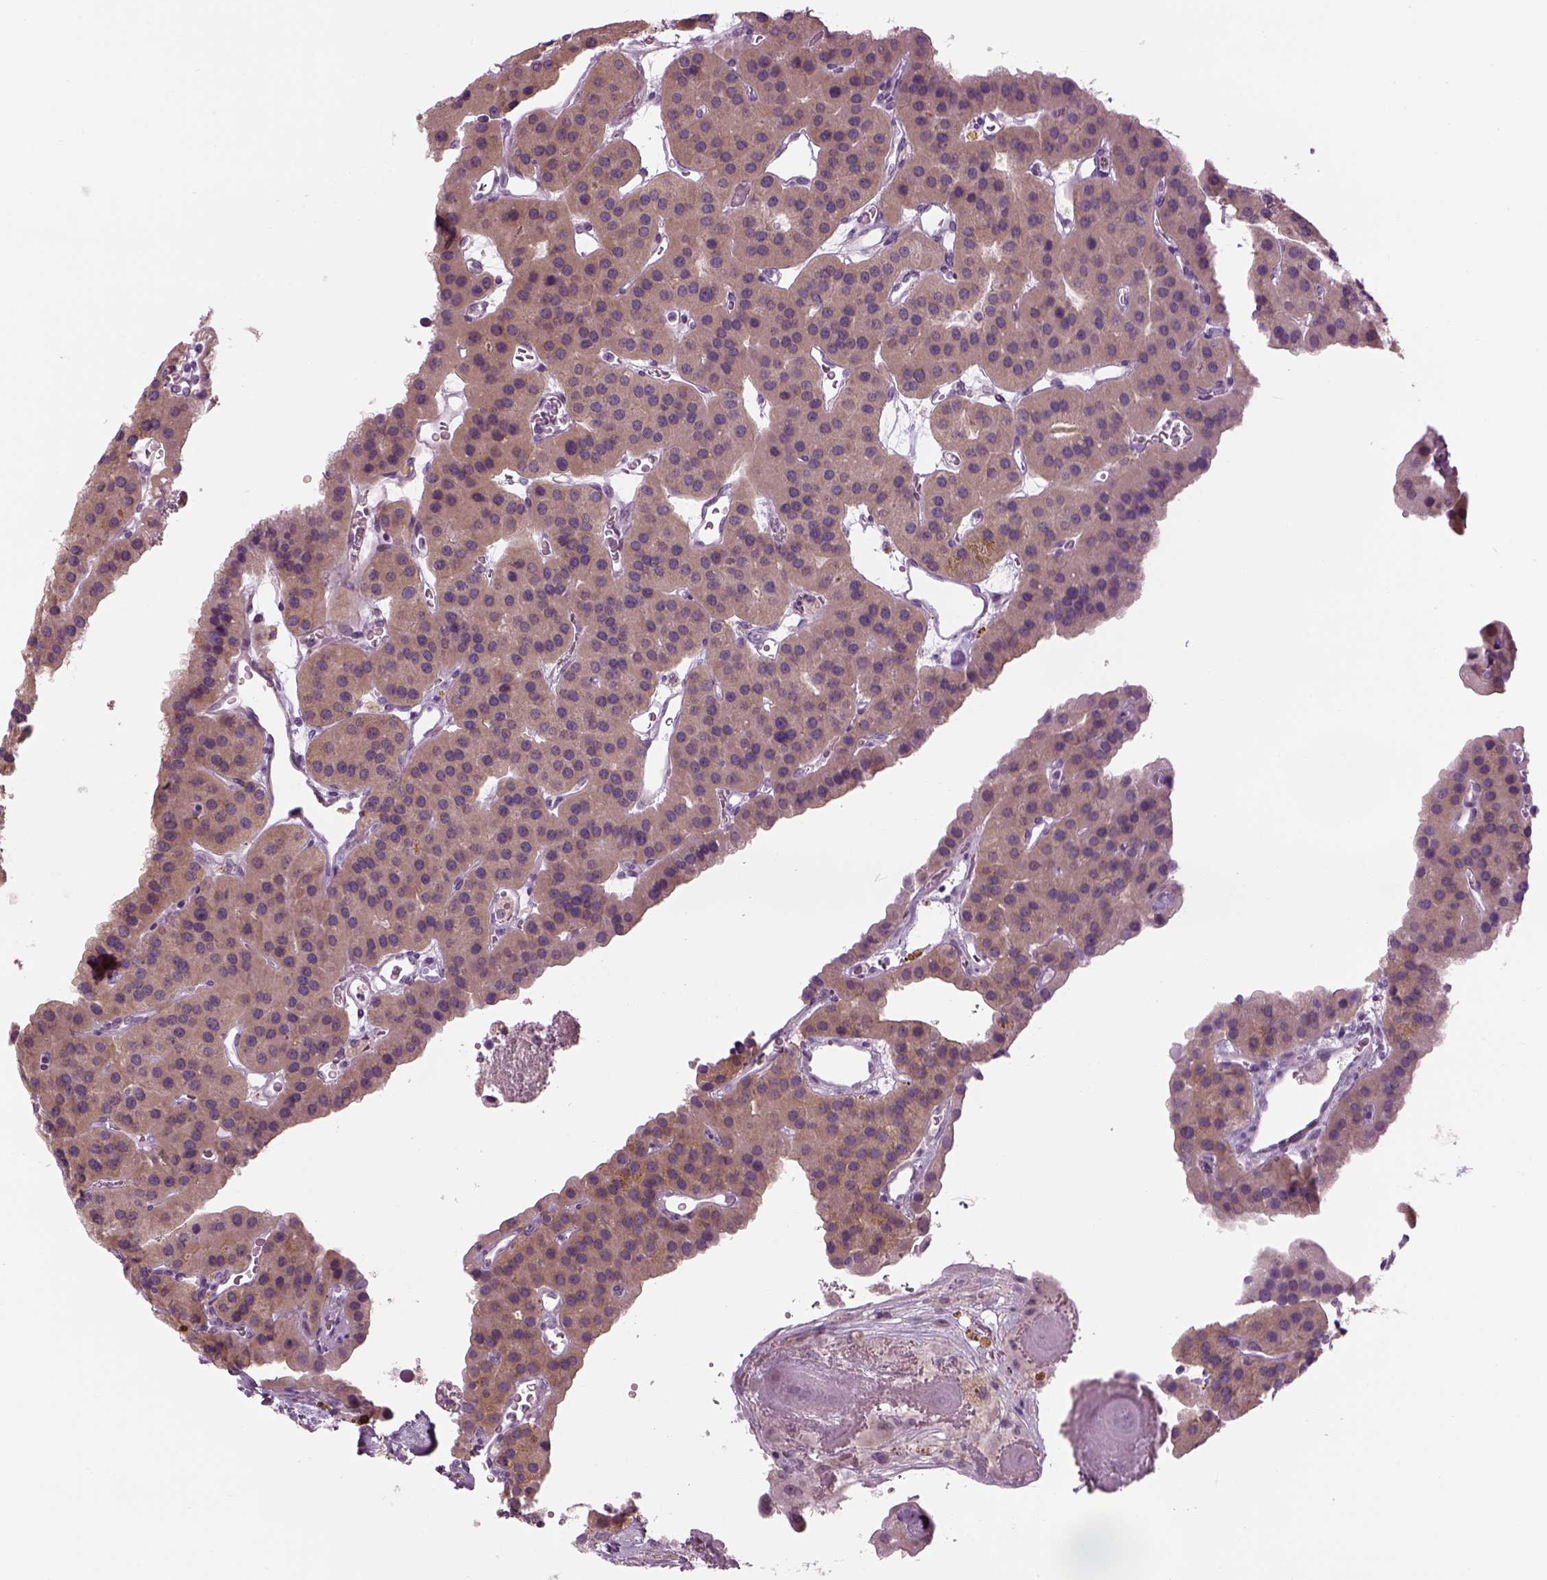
{"staining": {"intensity": "weak", "quantity": ">75%", "location": "cytoplasmic/membranous"}, "tissue": "parathyroid gland", "cell_type": "Glandular cells", "image_type": "normal", "snomed": [{"axis": "morphology", "description": "Normal tissue, NOS"}, {"axis": "morphology", "description": "Adenoma, NOS"}, {"axis": "topography", "description": "Parathyroid gland"}], "caption": "A photomicrograph of parathyroid gland stained for a protein exhibits weak cytoplasmic/membranous brown staining in glandular cells.", "gene": "LRRIQ3", "patient": {"sex": "female", "age": 86}}